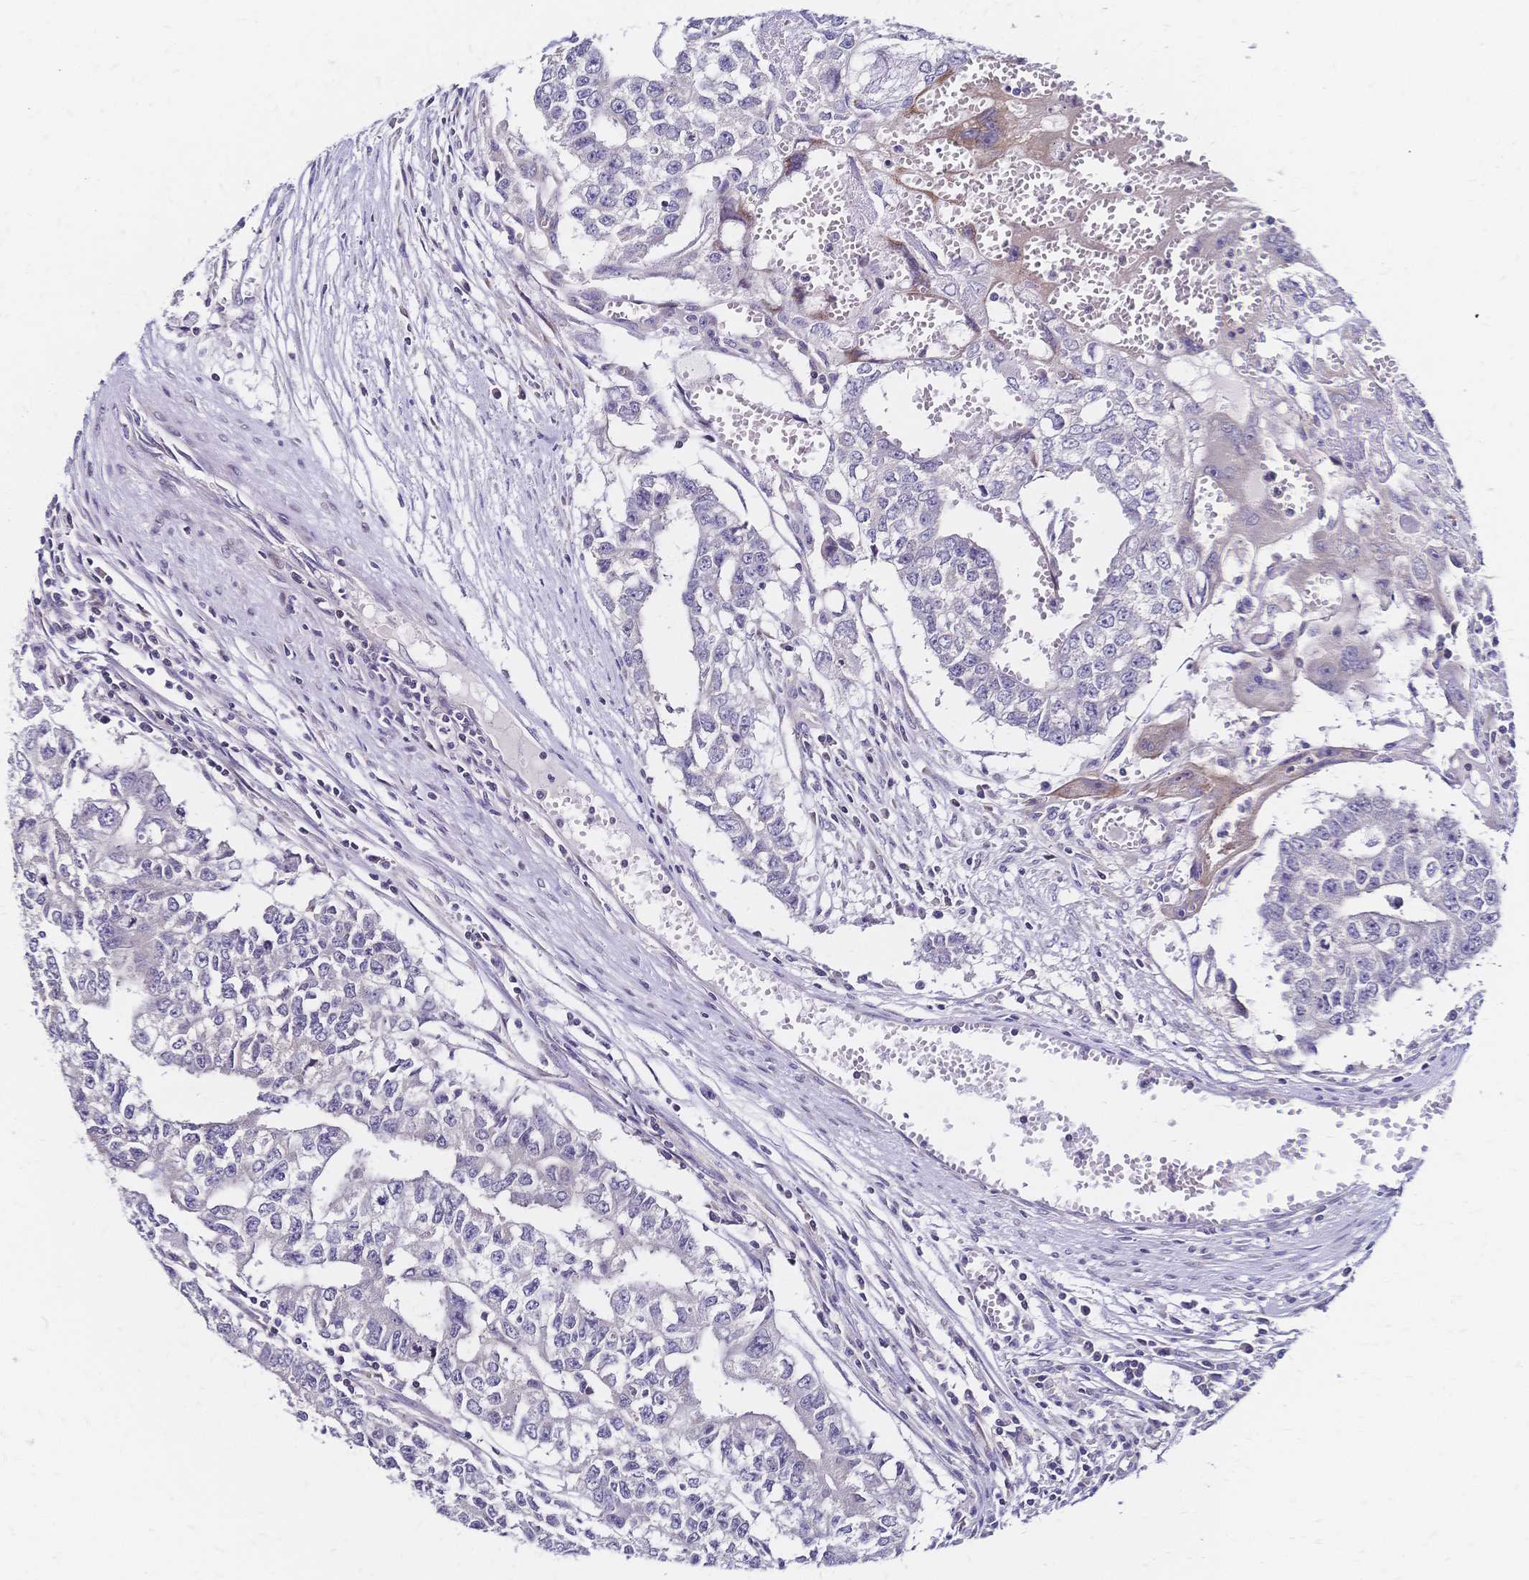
{"staining": {"intensity": "negative", "quantity": "none", "location": "none"}, "tissue": "testis cancer", "cell_type": "Tumor cells", "image_type": "cancer", "snomed": [{"axis": "morphology", "description": "Carcinoma, Embryonal, NOS"}, {"axis": "morphology", "description": "Teratoma, malignant, NOS"}, {"axis": "topography", "description": "Testis"}], "caption": "Immunohistochemical staining of testis cancer (teratoma (malignant)) reveals no significant expression in tumor cells.", "gene": "CBX7", "patient": {"sex": "male", "age": 24}}